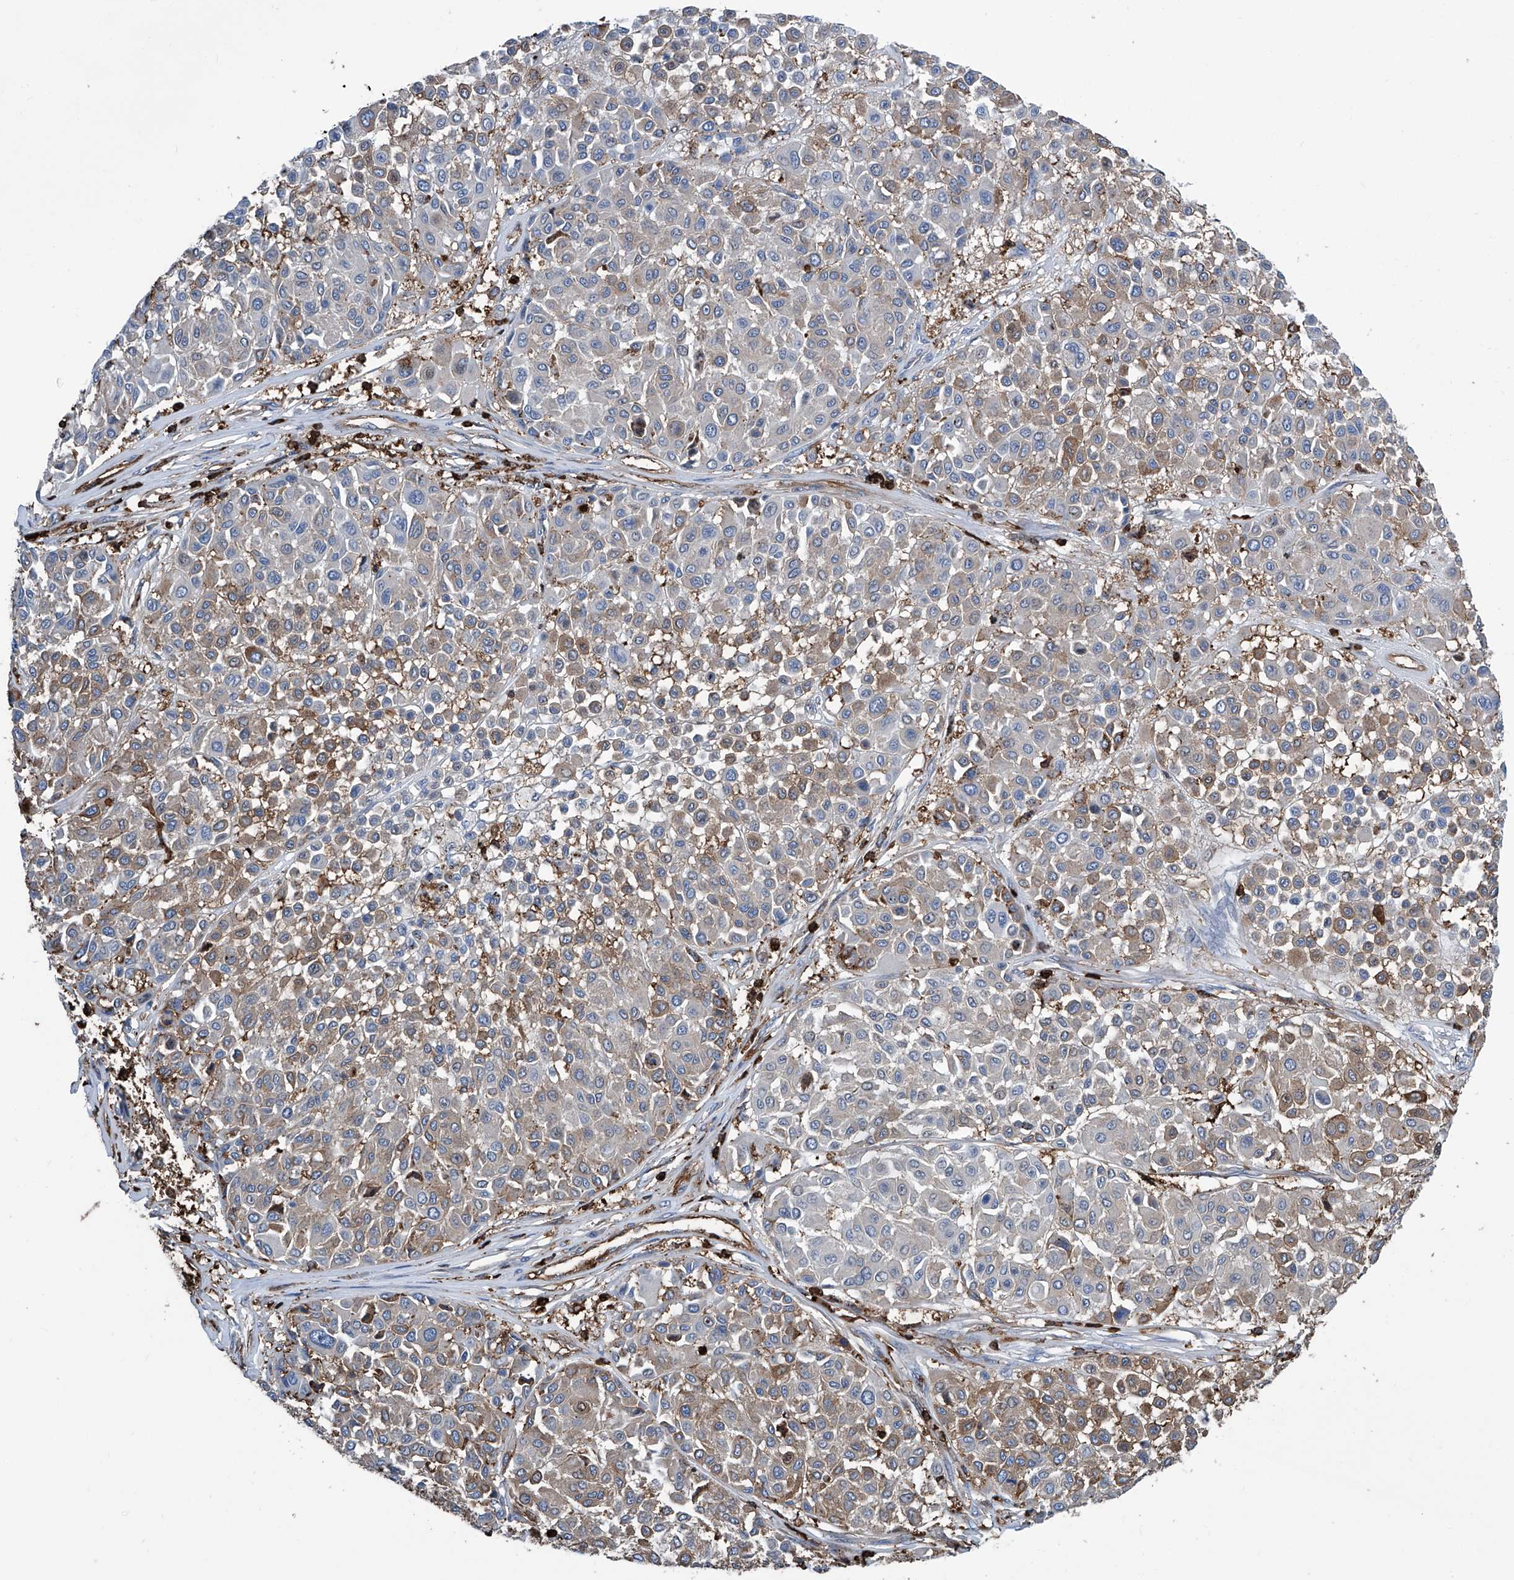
{"staining": {"intensity": "moderate", "quantity": "<25%", "location": "cytoplasmic/membranous"}, "tissue": "melanoma", "cell_type": "Tumor cells", "image_type": "cancer", "snomed": [{"axis": "morphology", "description": "Malignant melanoma, Metastatic site"}, {"axis": "topography", "description": "Soft tissue"}], "caption": "Malignant melanoma (metastatic site) stained with a protein marker reveals moderate staining in tumor cells.", "gene": "ZNF484", "patient": {"sex": "male", "age": 41}}